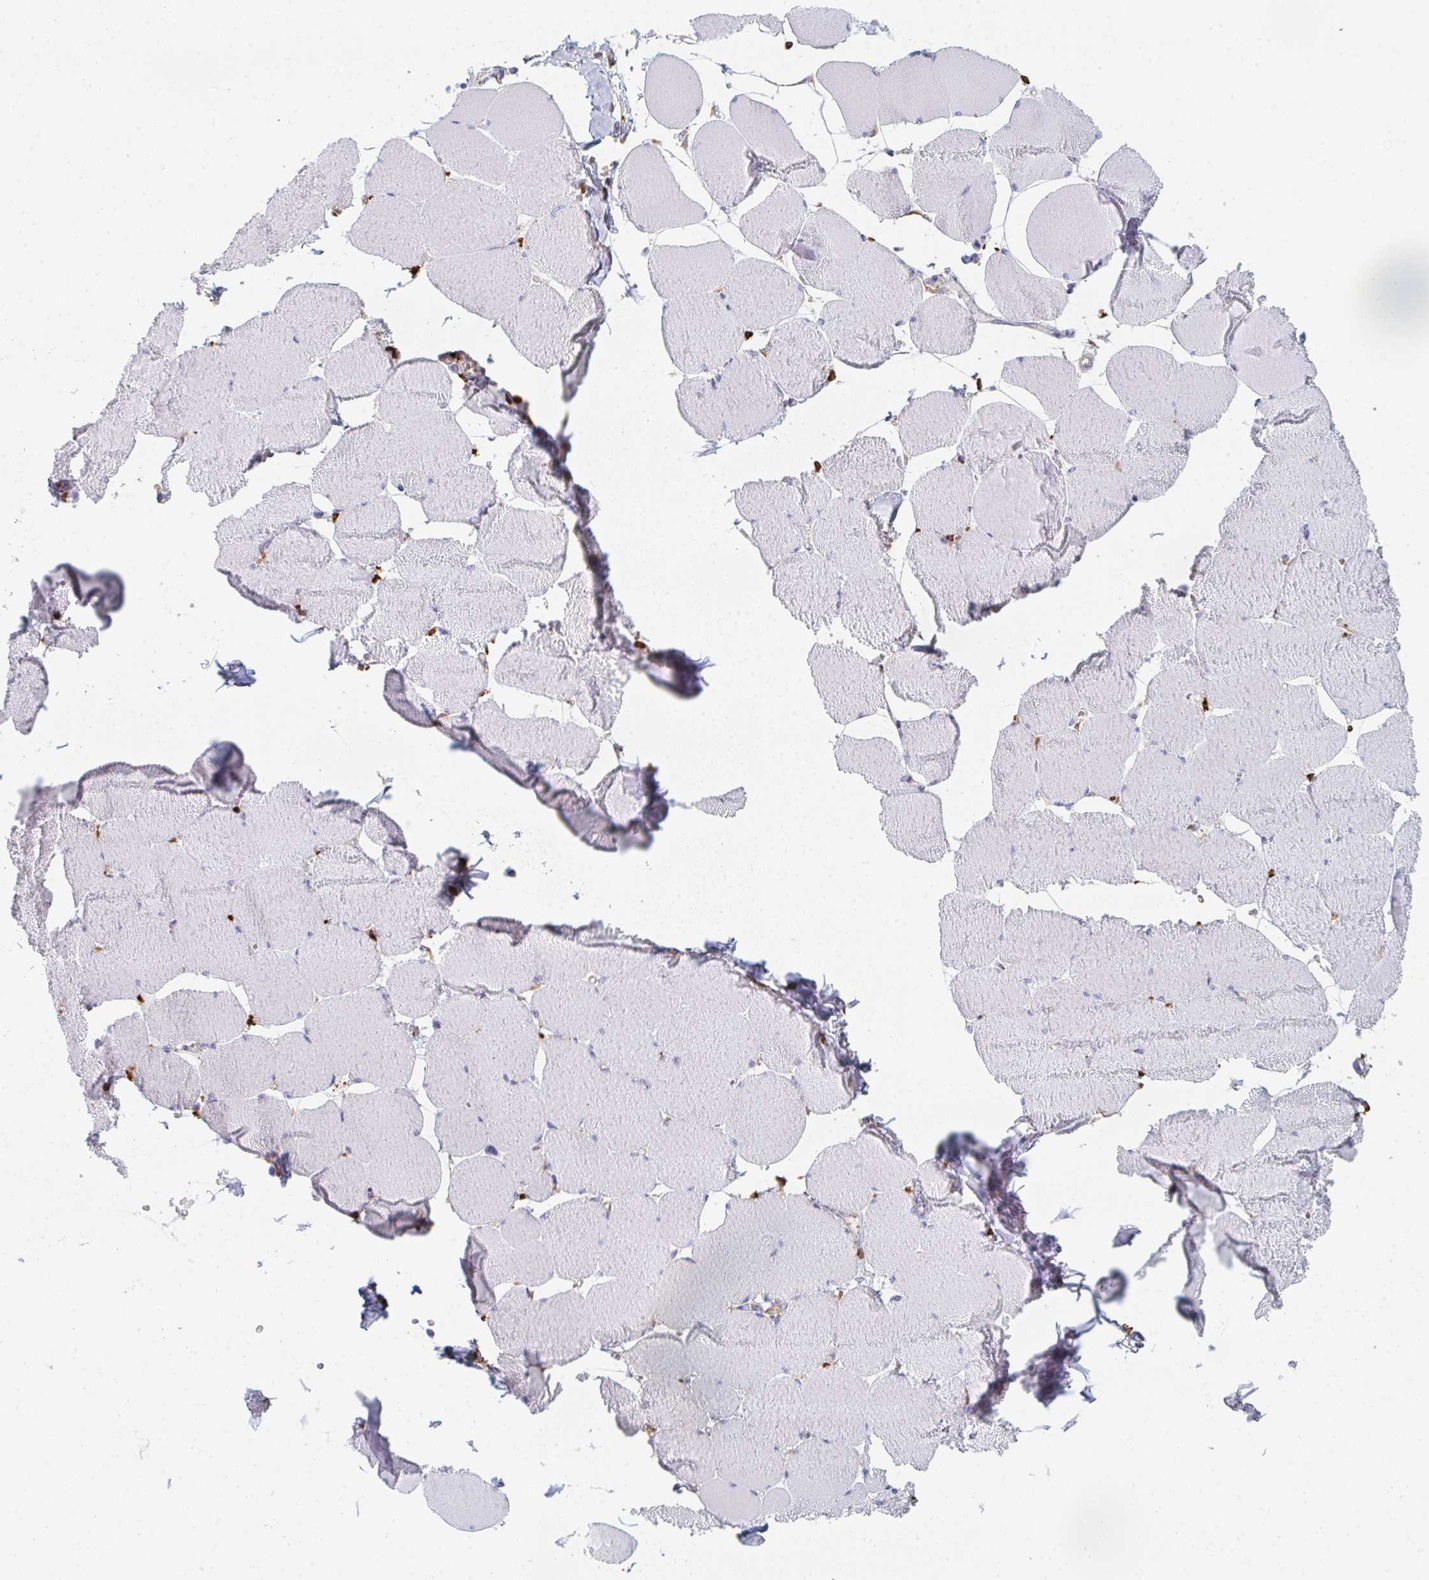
{"staining": {"intensity": "negative", "quantity": "none", "location": "none"}, "tissue": "skeletal muscle", "cell_type": "Myocytes", "image_type": "normal", "snomed": [{"axis": "morphology", "description": "Normal tissue, NOS"}, {"axis": "topography", "description": "Skeletal muscle"}], "caption": "Histopathology image shows no significant protein positivity in myocytes of unremarkable skeletal muscle. The staining was performed using DAB (3,3'-diaminobenzidine) to visualize the protein expression in brown, while the nuclei were stained in blue with hematoxylin (Magnification: 20x).", "gene": "DAB2", "patient": {"sex": "female", "age": 75}}